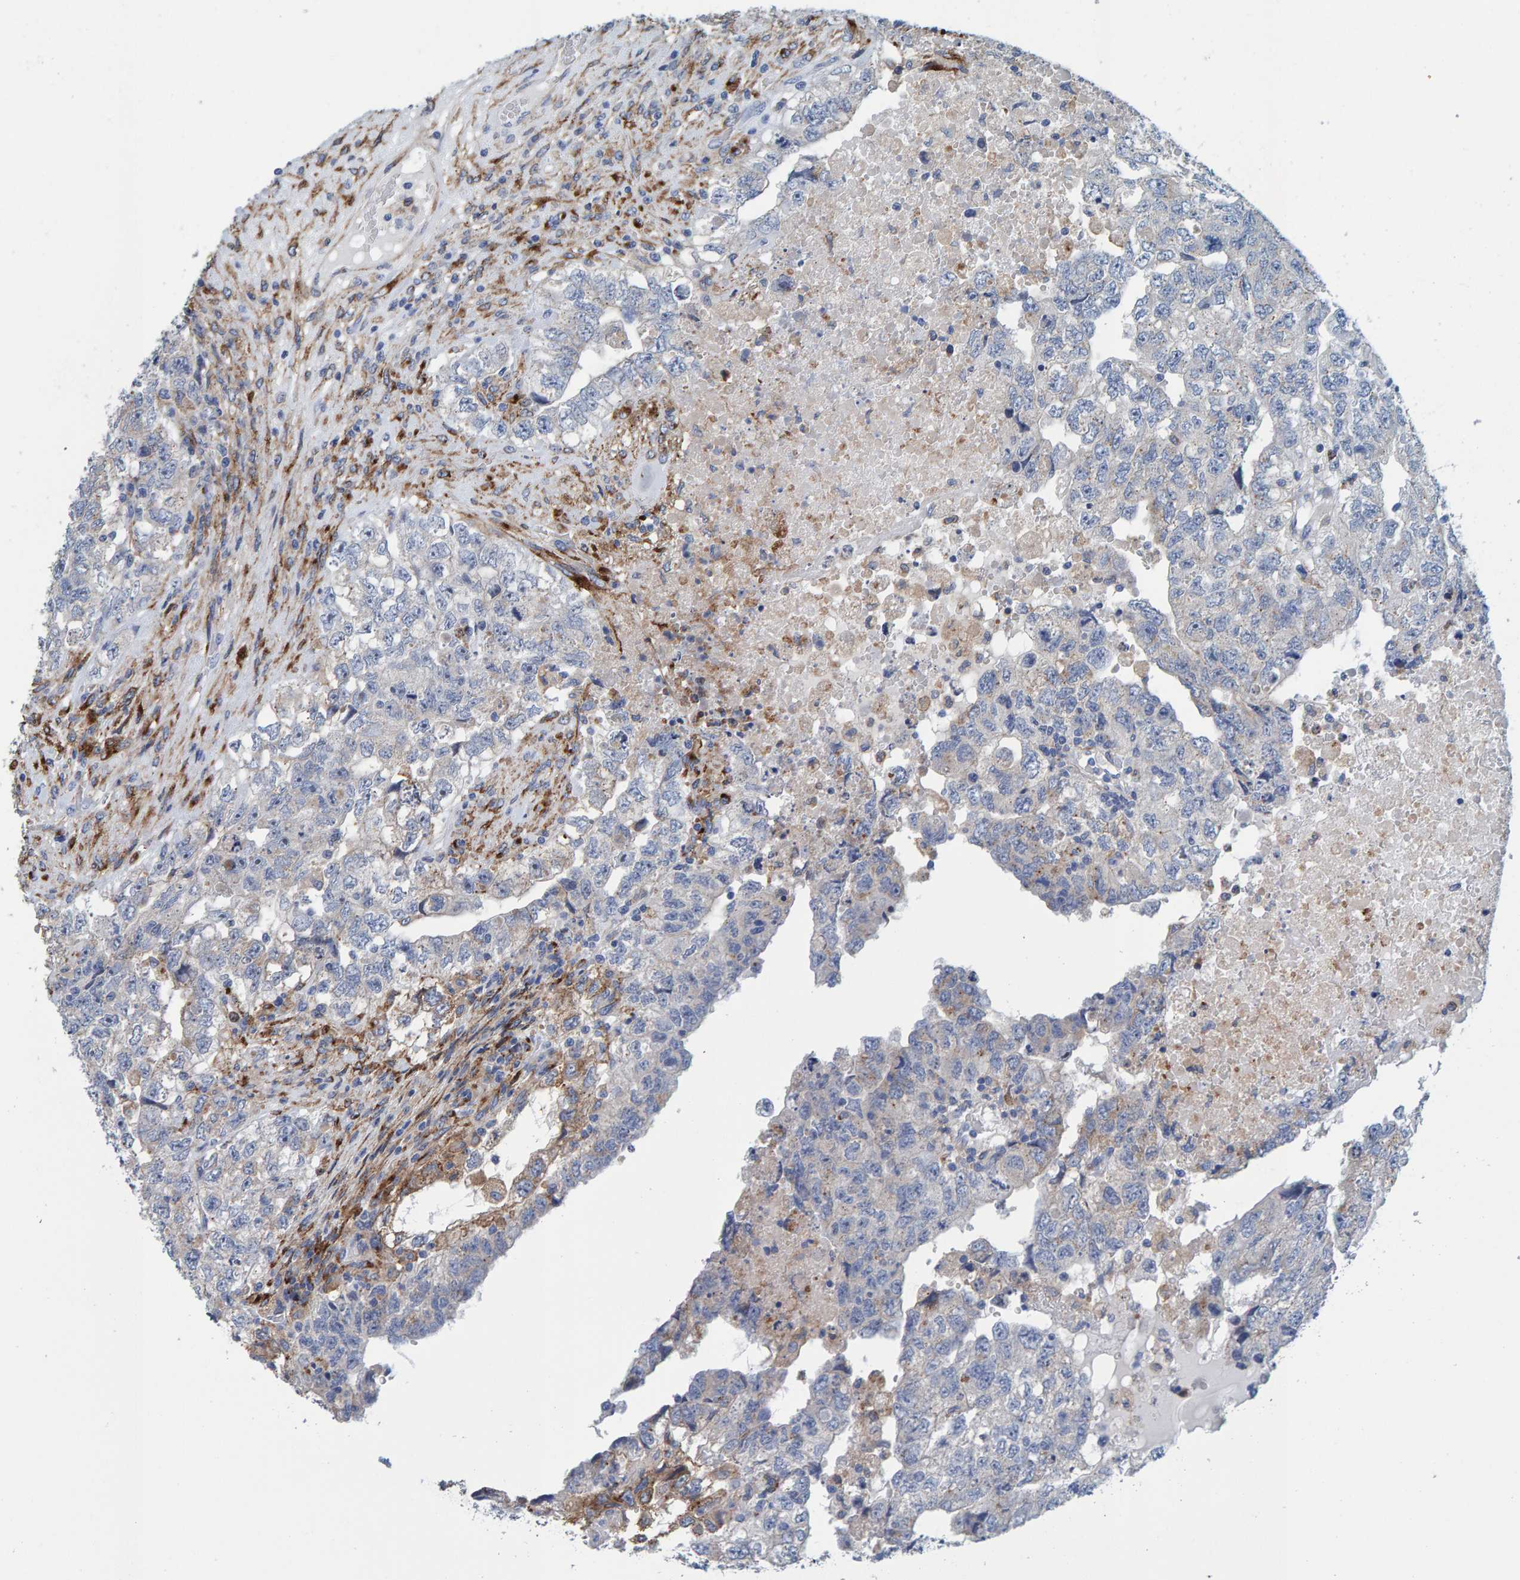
{"staining": {"intensity": "negative", "quantity": "none", "location": "none"}, "tissue": "testis cancer", "cell_type": "Tumor cells", "image_type": "cancer", "snomed": [{"axis": "morphology", "description": "Carcinoma, Embryonal, NOS"}, {"axis": "topography", "description": "Testis"}], "caption": "Tumor cells show no significant protein positivity in testis cancer (embryonal carcinoma). (Stains: DAB immunohistochemistry with hematoxylin counter stain, Microscopy: brightfield microscopy at high magnification).", "gene": "LRP1", "patient": {"sex": "male", "age": 36}}